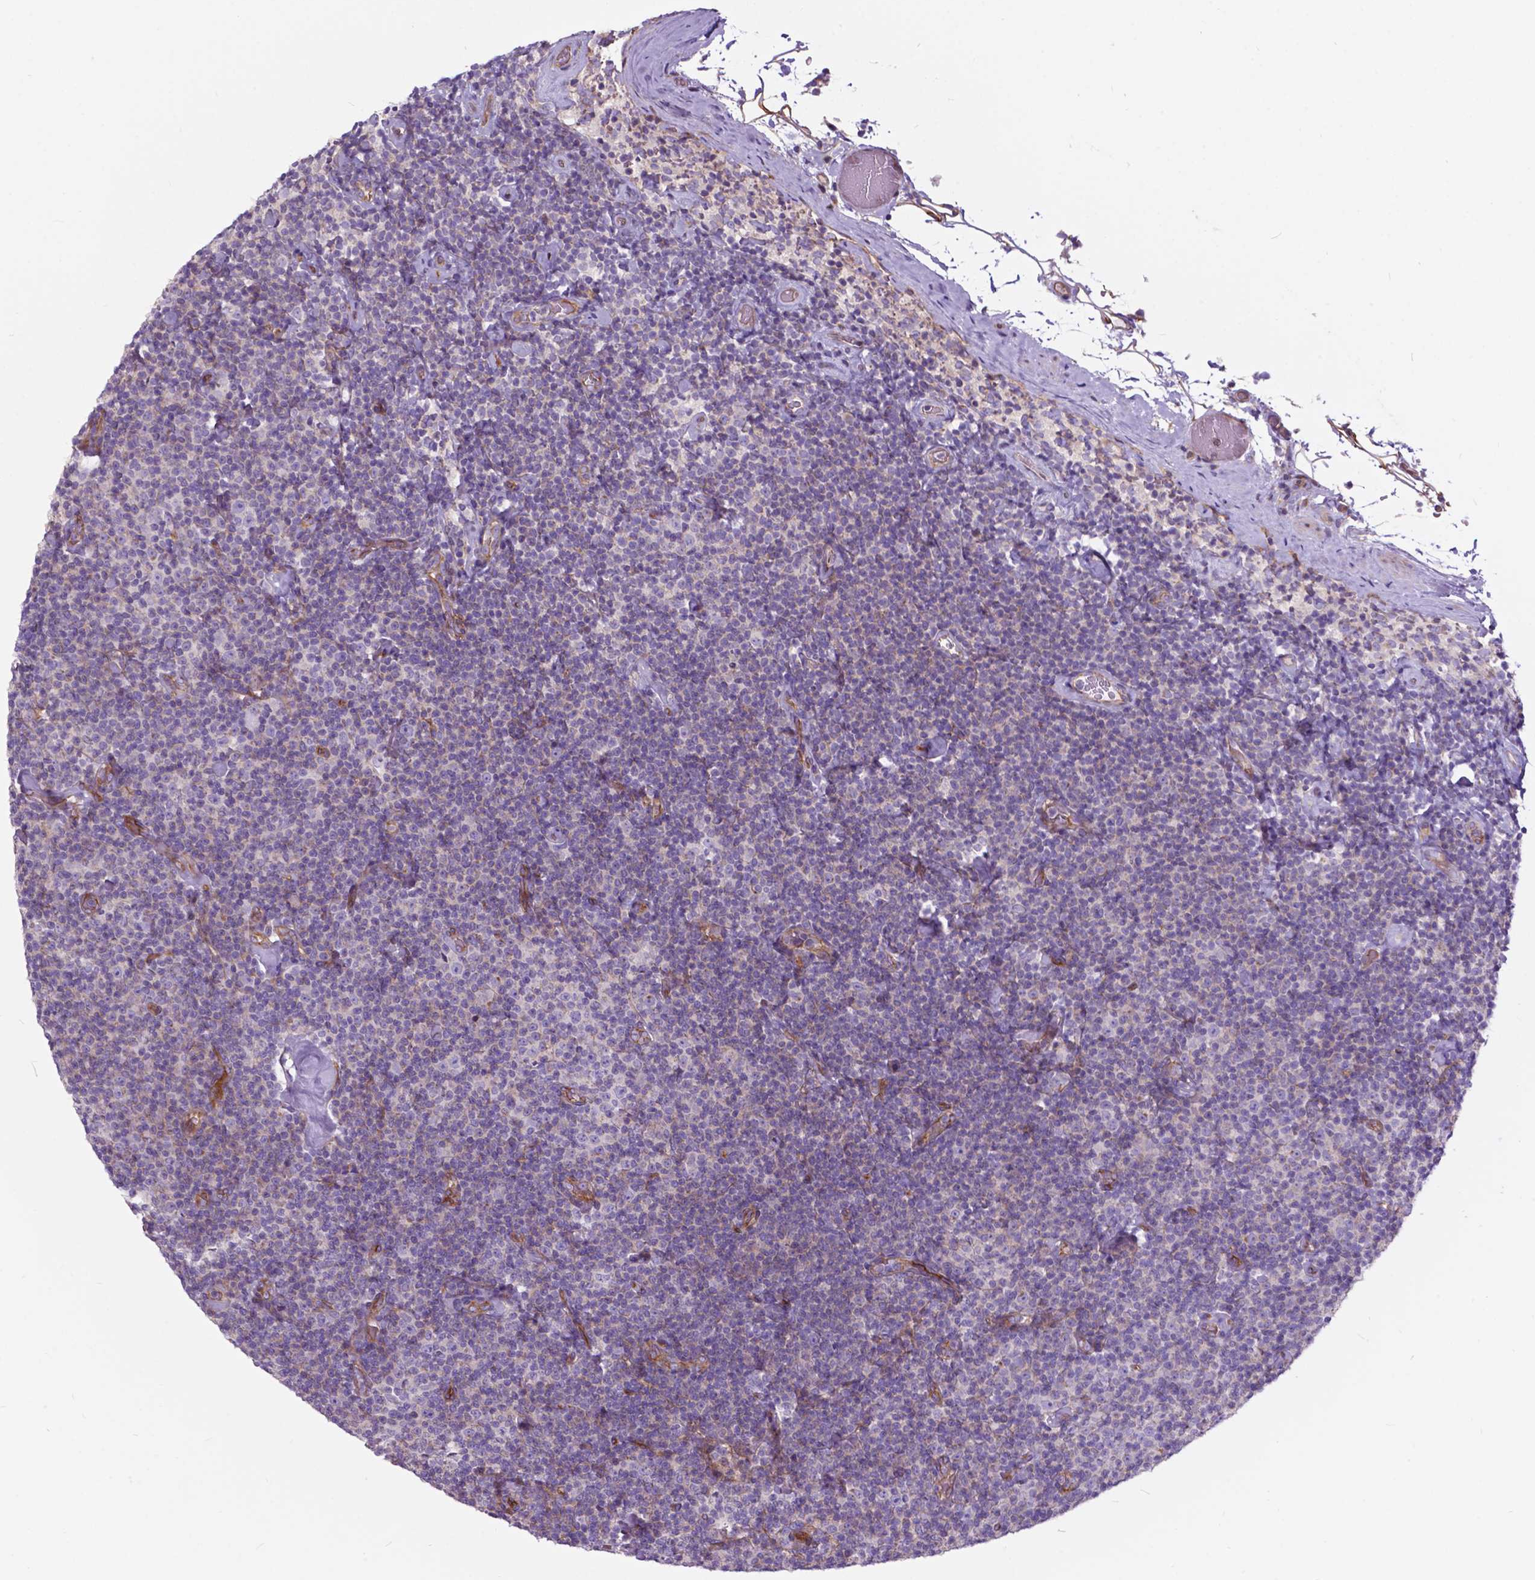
{"staining": {"intensity": "negative", "quantity": "none", "location": "none"}, "tissue": "lymphoma", "cell_type": "Tumor cells", "image_type": "cancer", "snomed": [{"axis": "morphology", "description": "Malignant lymphoma, non-Hodgkin's type, Low grade"}, {"axis": "topography", "description": "Lymph node"}], "caption": "This is an immunohistochemistry micrograph of human malignant lymphoma, non-Hodgkin's type (low-grade). There is no expression in tumor cells.", "gene": "FLT4", "patient": {"sex": "male", "age": 81}}